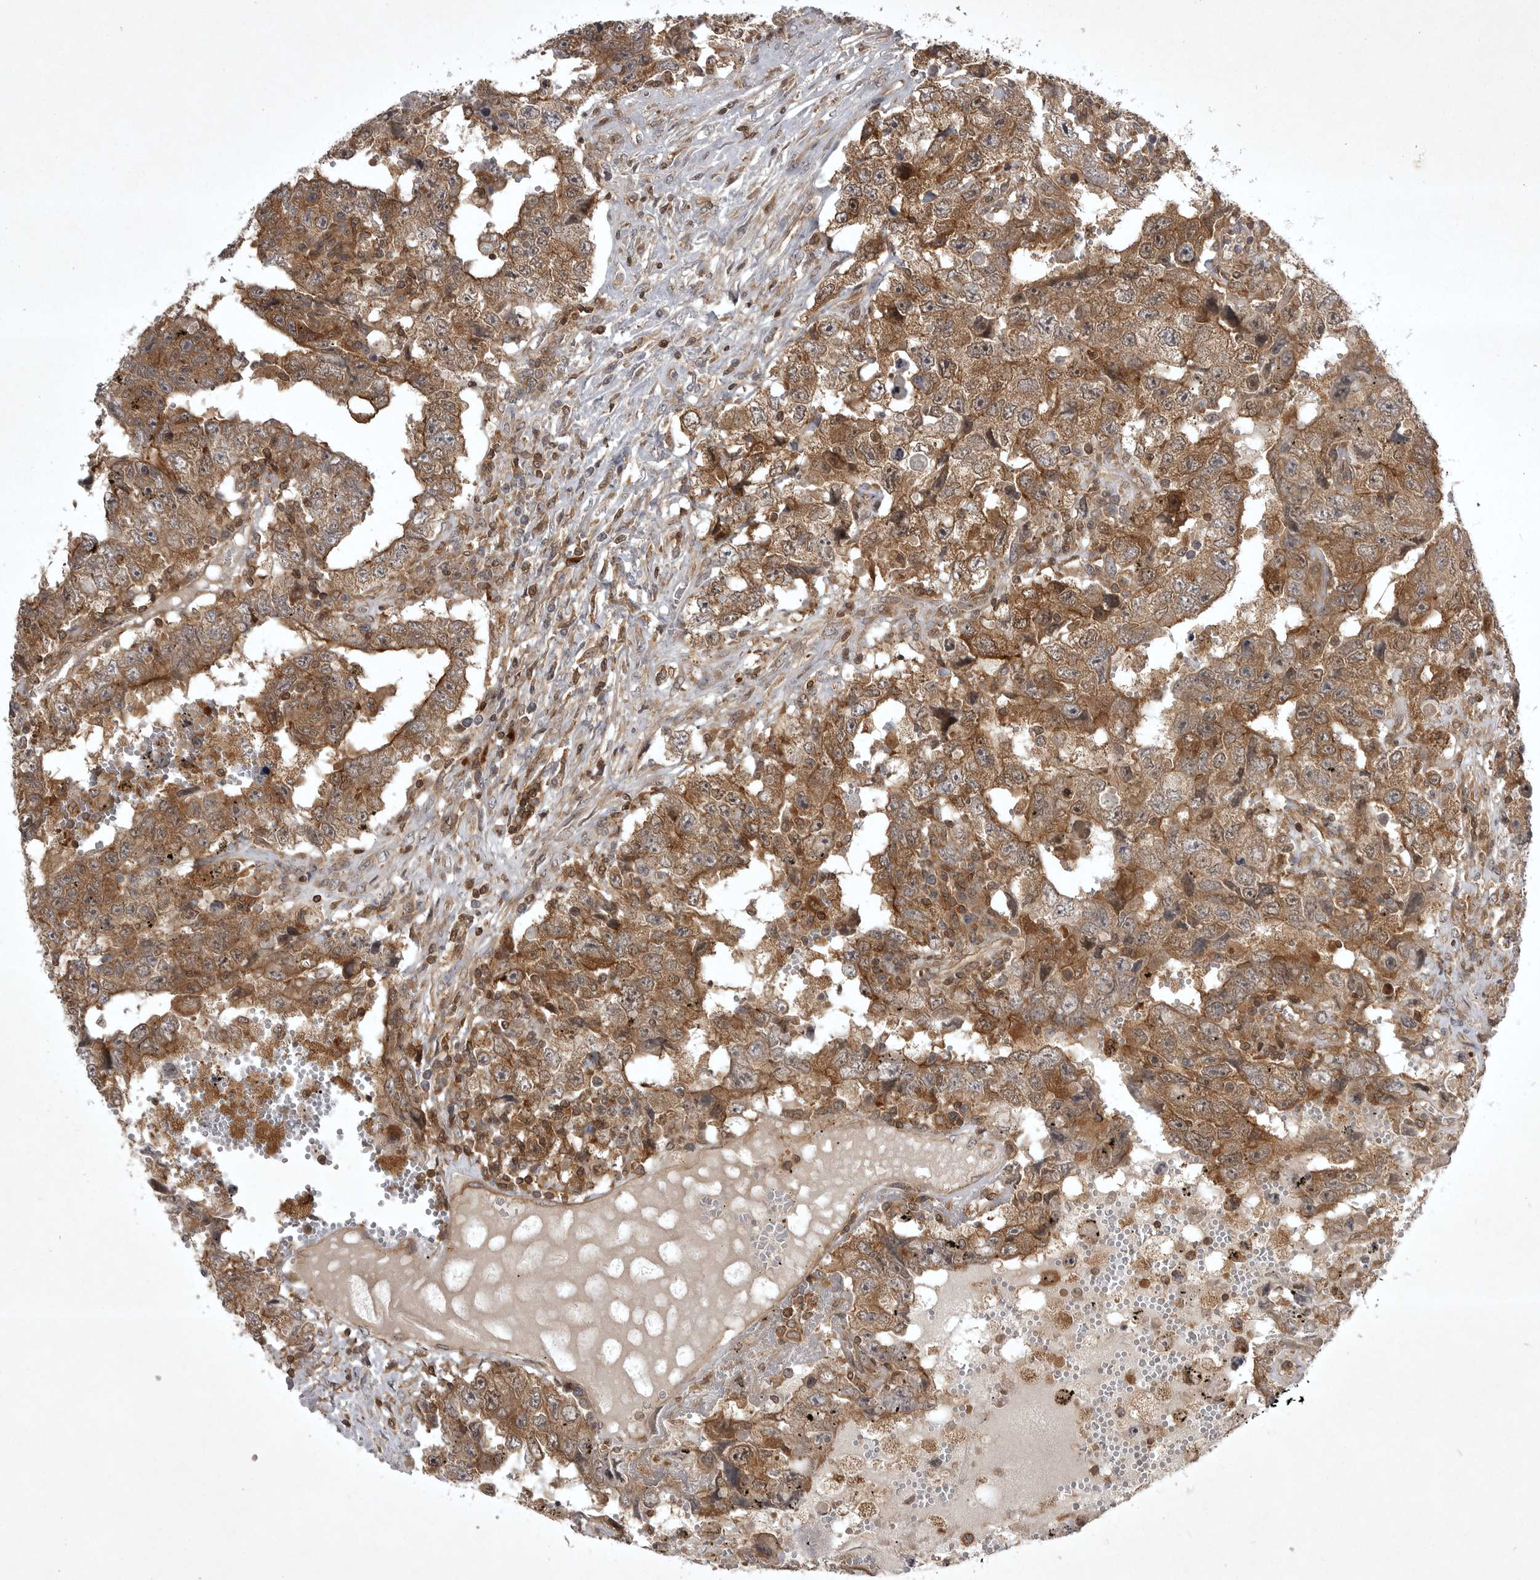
{"staining": {"intensity": "moderate", "quantity": ">75%", "location": "cytoplasmic/membranous"}, "tissue": "testis cancer", "cell_type": "Tumor cells", "image_type": "cancer", "snomed": [{"axis": "morphology", "description": "Carcinoma, Embryonal, NOS"}, {"axis": "topography", "description": "Testis"}], "caption": "High-power microscopy captured an immunohistochemistry (IHC) micrograph of testis cancer (embryonal carcinoma), revealing moderate cytoplasmic/membranous staining in about >75% of tumor cells.", "gene": "STK24", "patient": {"sex": "male", "age": 26}}